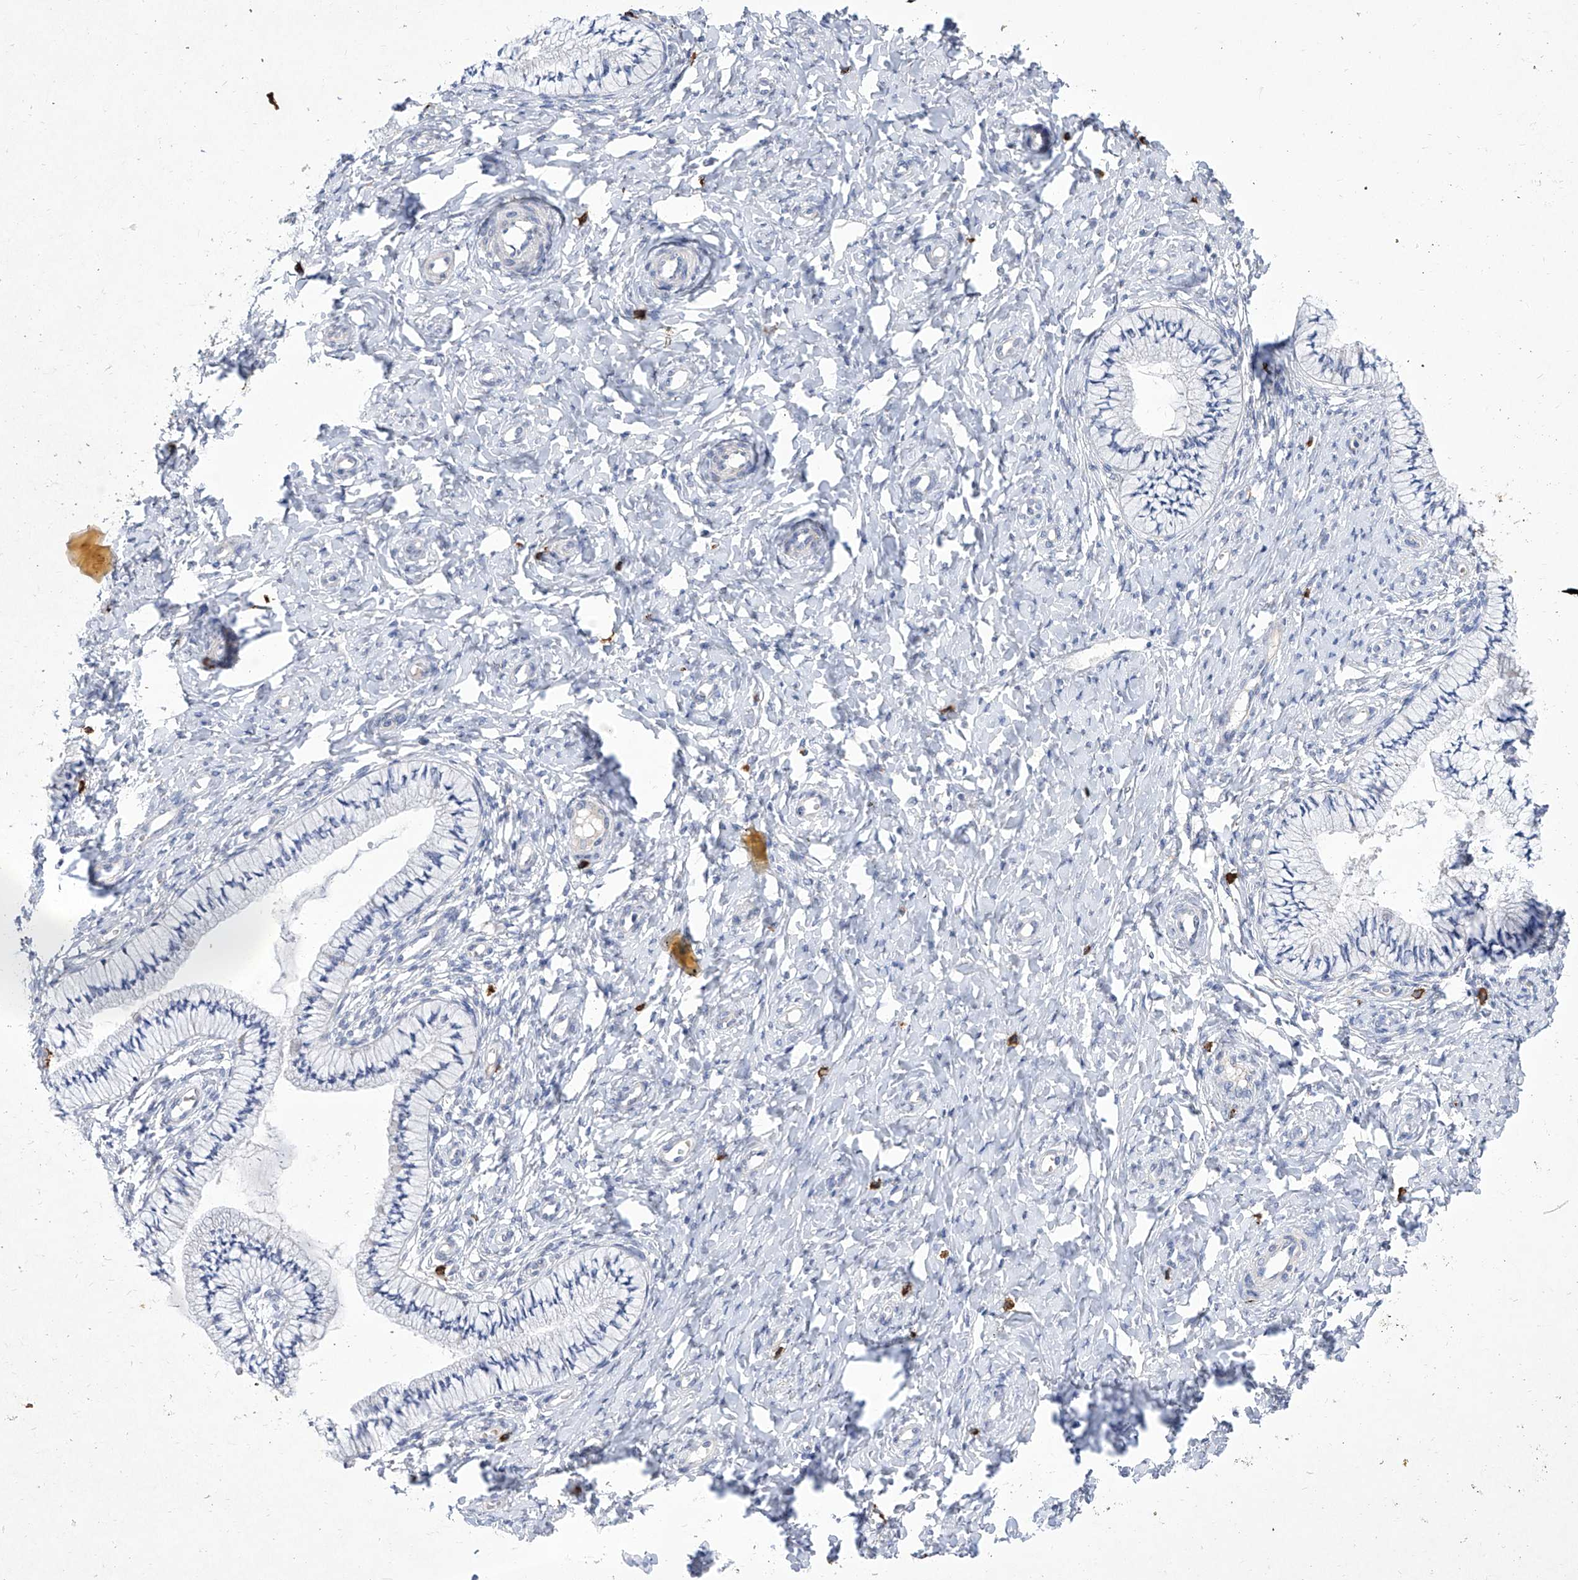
{"staining": {"intensity": "negative", "quantity": "none", "location": "none"}, "tissue": "cervix", "cell_type": "Glandular cells", "image_type": "normal", "snomed": [{"axis": "morphology", "description": "Normal tissue, NOS"}, {"axis": "topography", "description": "Cervix"}], "caption": "Human cervix stained for a protein using immunohistochemistry exhibits no staining in glandular cells.", "gene": "IFNL2", "patient": {"sex": "female", "age": 36}}